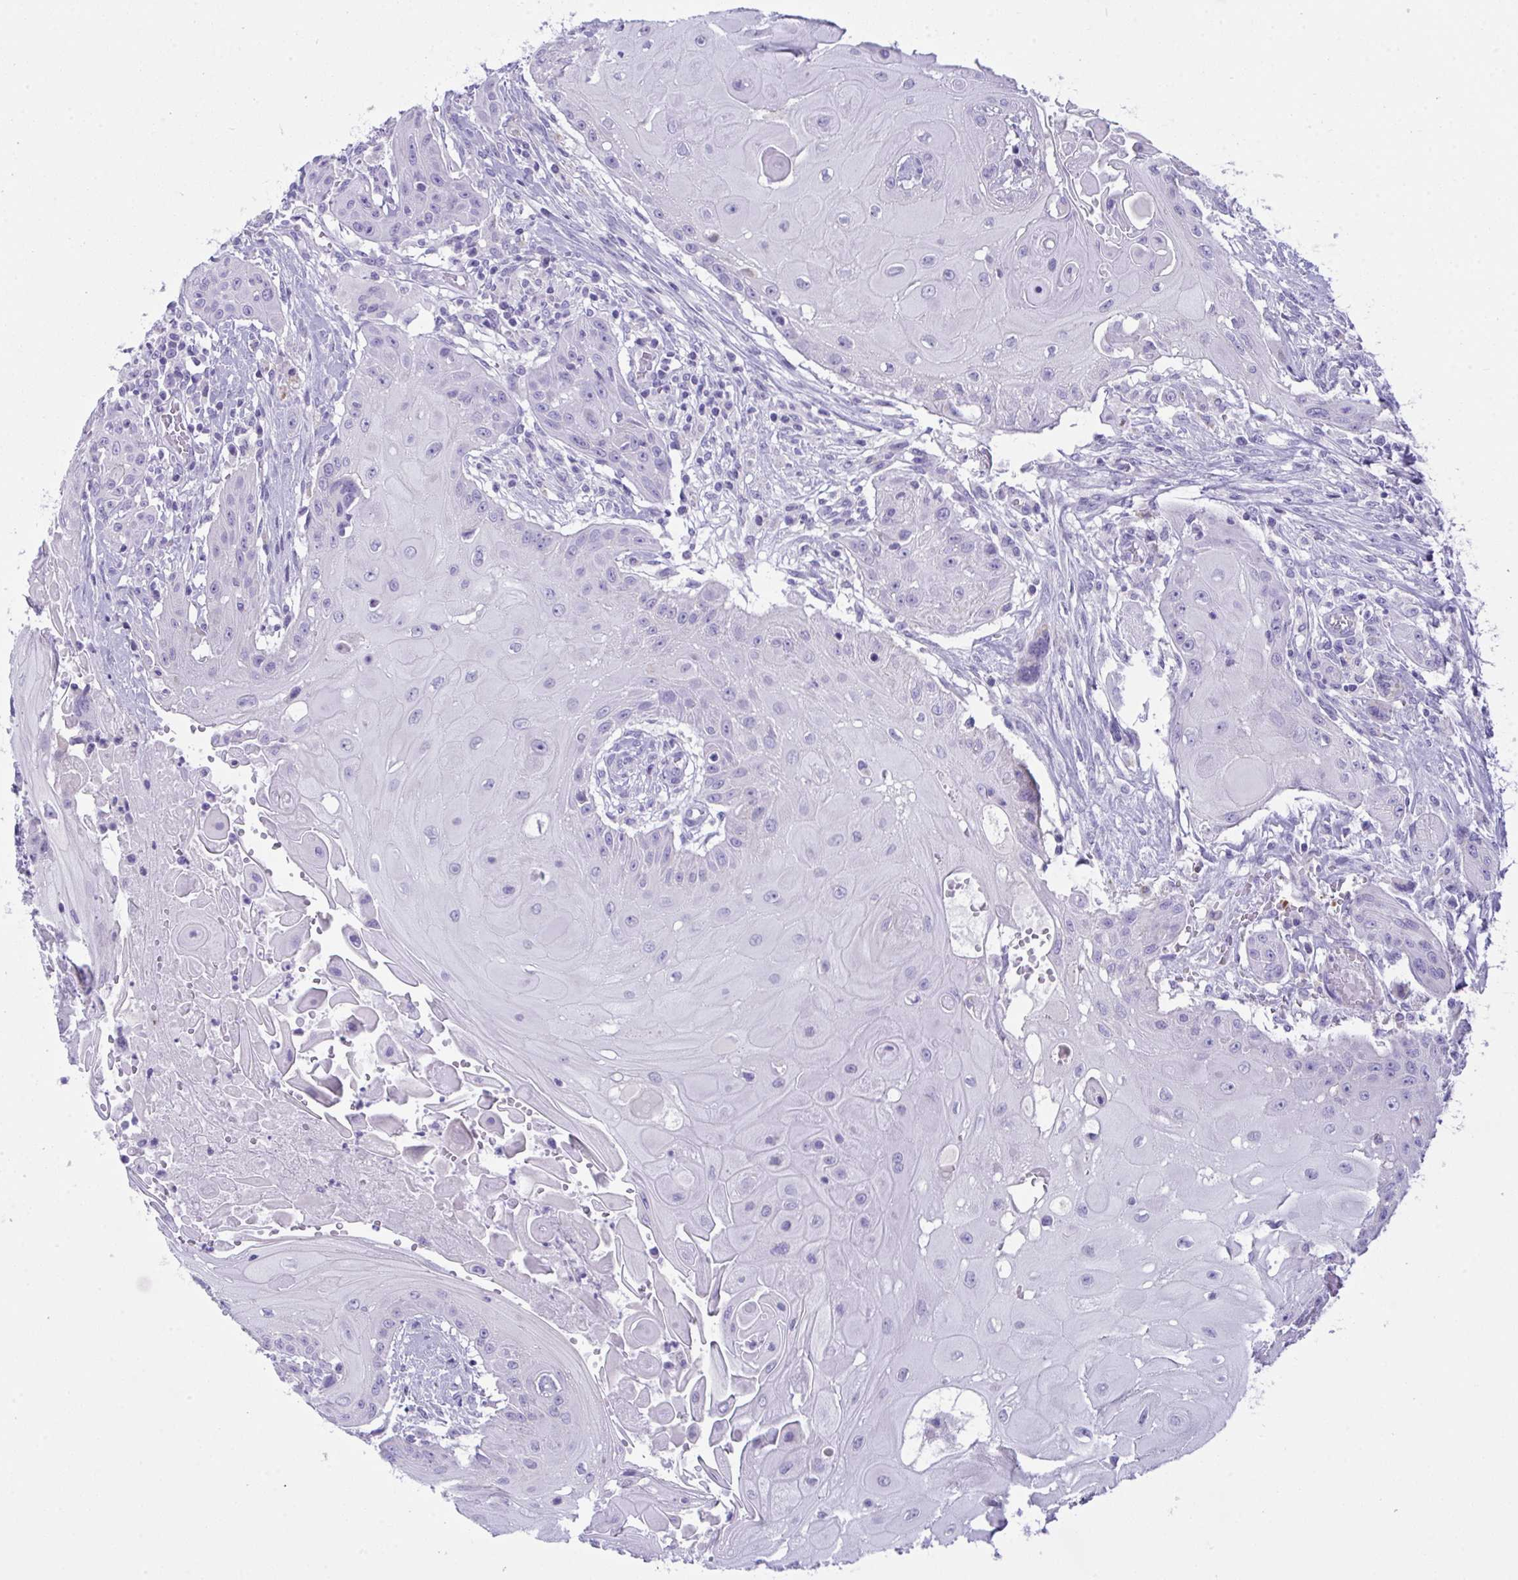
{"staining": {"intensity": "negative", "quantity": "none", "location": "none"}, "tissue": "head and neck cancer", "cell_type": "Tumor cells", "image_type": "cancer", "snomed": [{"axis": "morphology", "description": "Squamous cell carcinoma, NOS"}, {"axis": "topography", "description": "Oral tissue"}, {"axis": "topography", "description": "Head-Neck"}, {"axis": "topography", "description": "Neck, NOS"}], "caption": "Protein analysis of head and neck squamous cell carcinoma shows no significant expression in tumor cells.", "gene": "GLB1L2", "patient": {"sex": "female", "age": 55}}